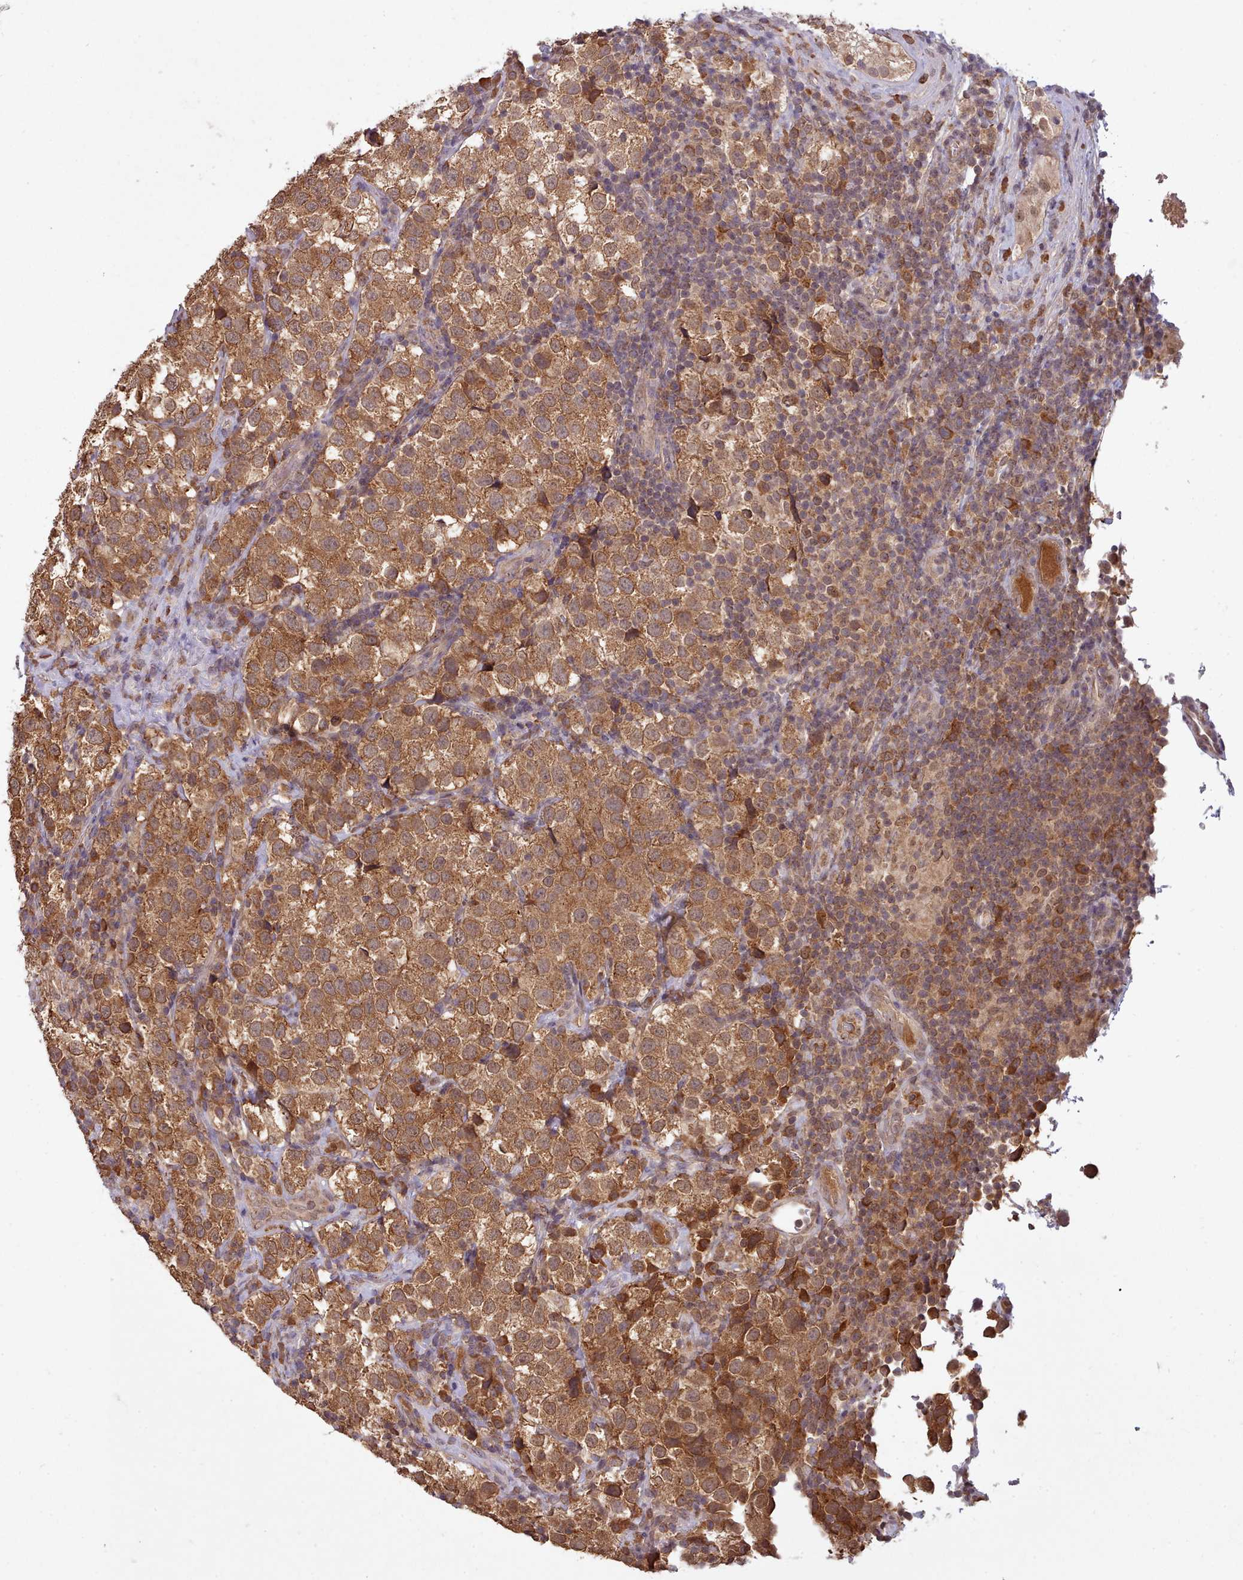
{"staining": {"intensity": "moderate", "quantity": ">75%", "location": "cytoplasmic/membranous"}, "tissue": "testis cancer", "cell_type": "Tumor cells", "image_type": "cancer", "snomed": [{"axis": "morphology", "description": "Seminoma, NOS"}, {"axis": "topography", "description": "Testis"}], "caption": "A brown stain labels moderate cytoplasmic/membranous positivity of a protein in human testis cancer tumor cells.", "gene": "PIP4P1", "patient": {"sex": "male", "age": 34}}